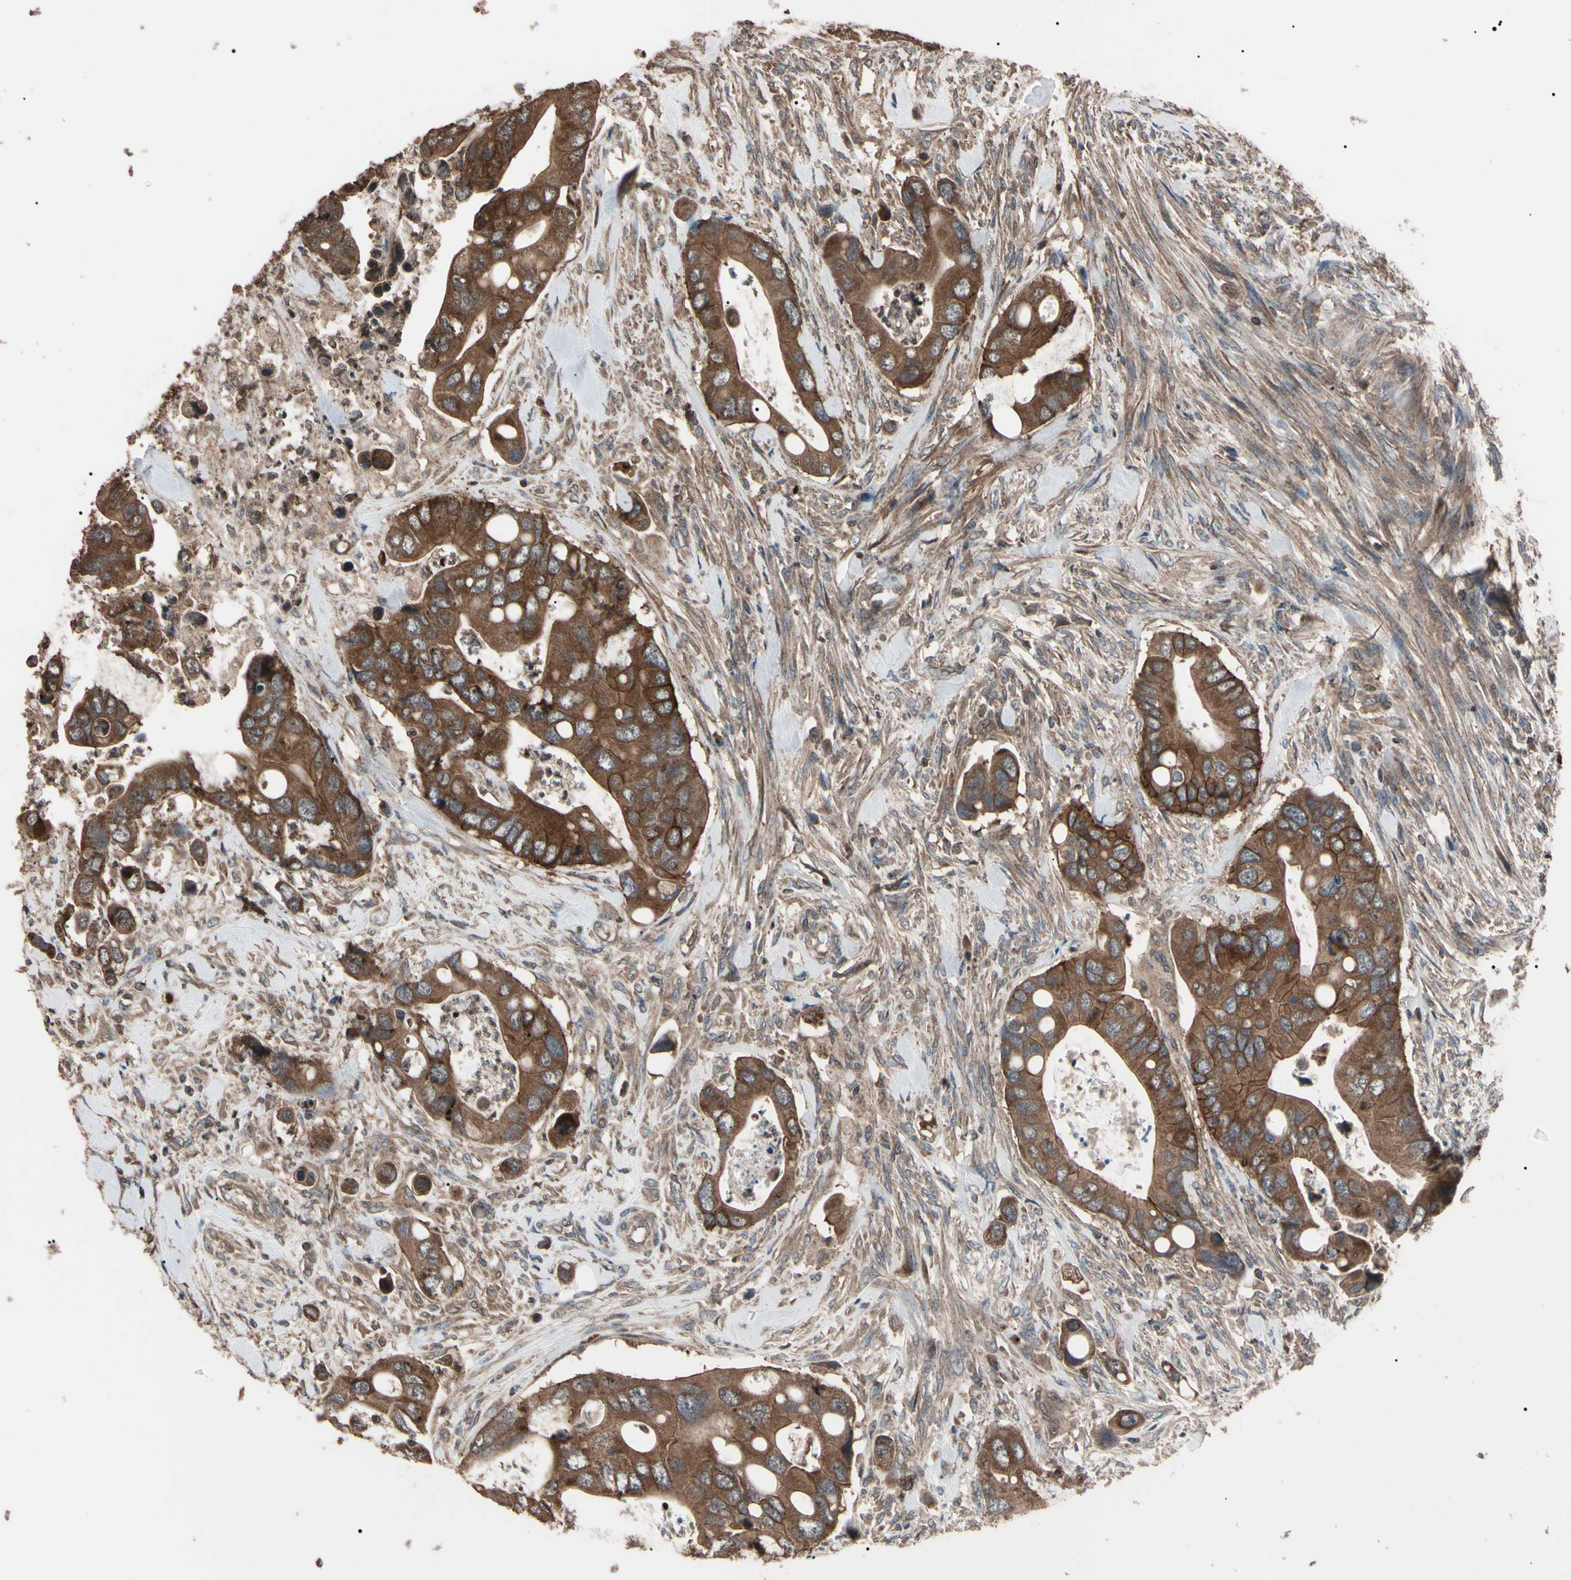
{"staining": {"intensity": "moderate", "quantity": ">75%", "location": "cytoplasmic/membranous"}, "tissue": "colorectal cancer", "cell_type": "Tumor cells", "image_type": "cancer", "snomed": [{"axis": "morphology", "description": "Adenocarcinoma, NOS"}, {"axis": "topography", "description": "Rectum"}], "caption": "Immunohistochemistry image of human colorectal adenocarcinoma stained for a protein (brown), which demonstrates medium levels of moderate cytoplasmic/membranous positivity in approximately >75% of tumor cells.", "gene": "TNFRSF1A", "patient": {"sex": "female", "age": 57}}